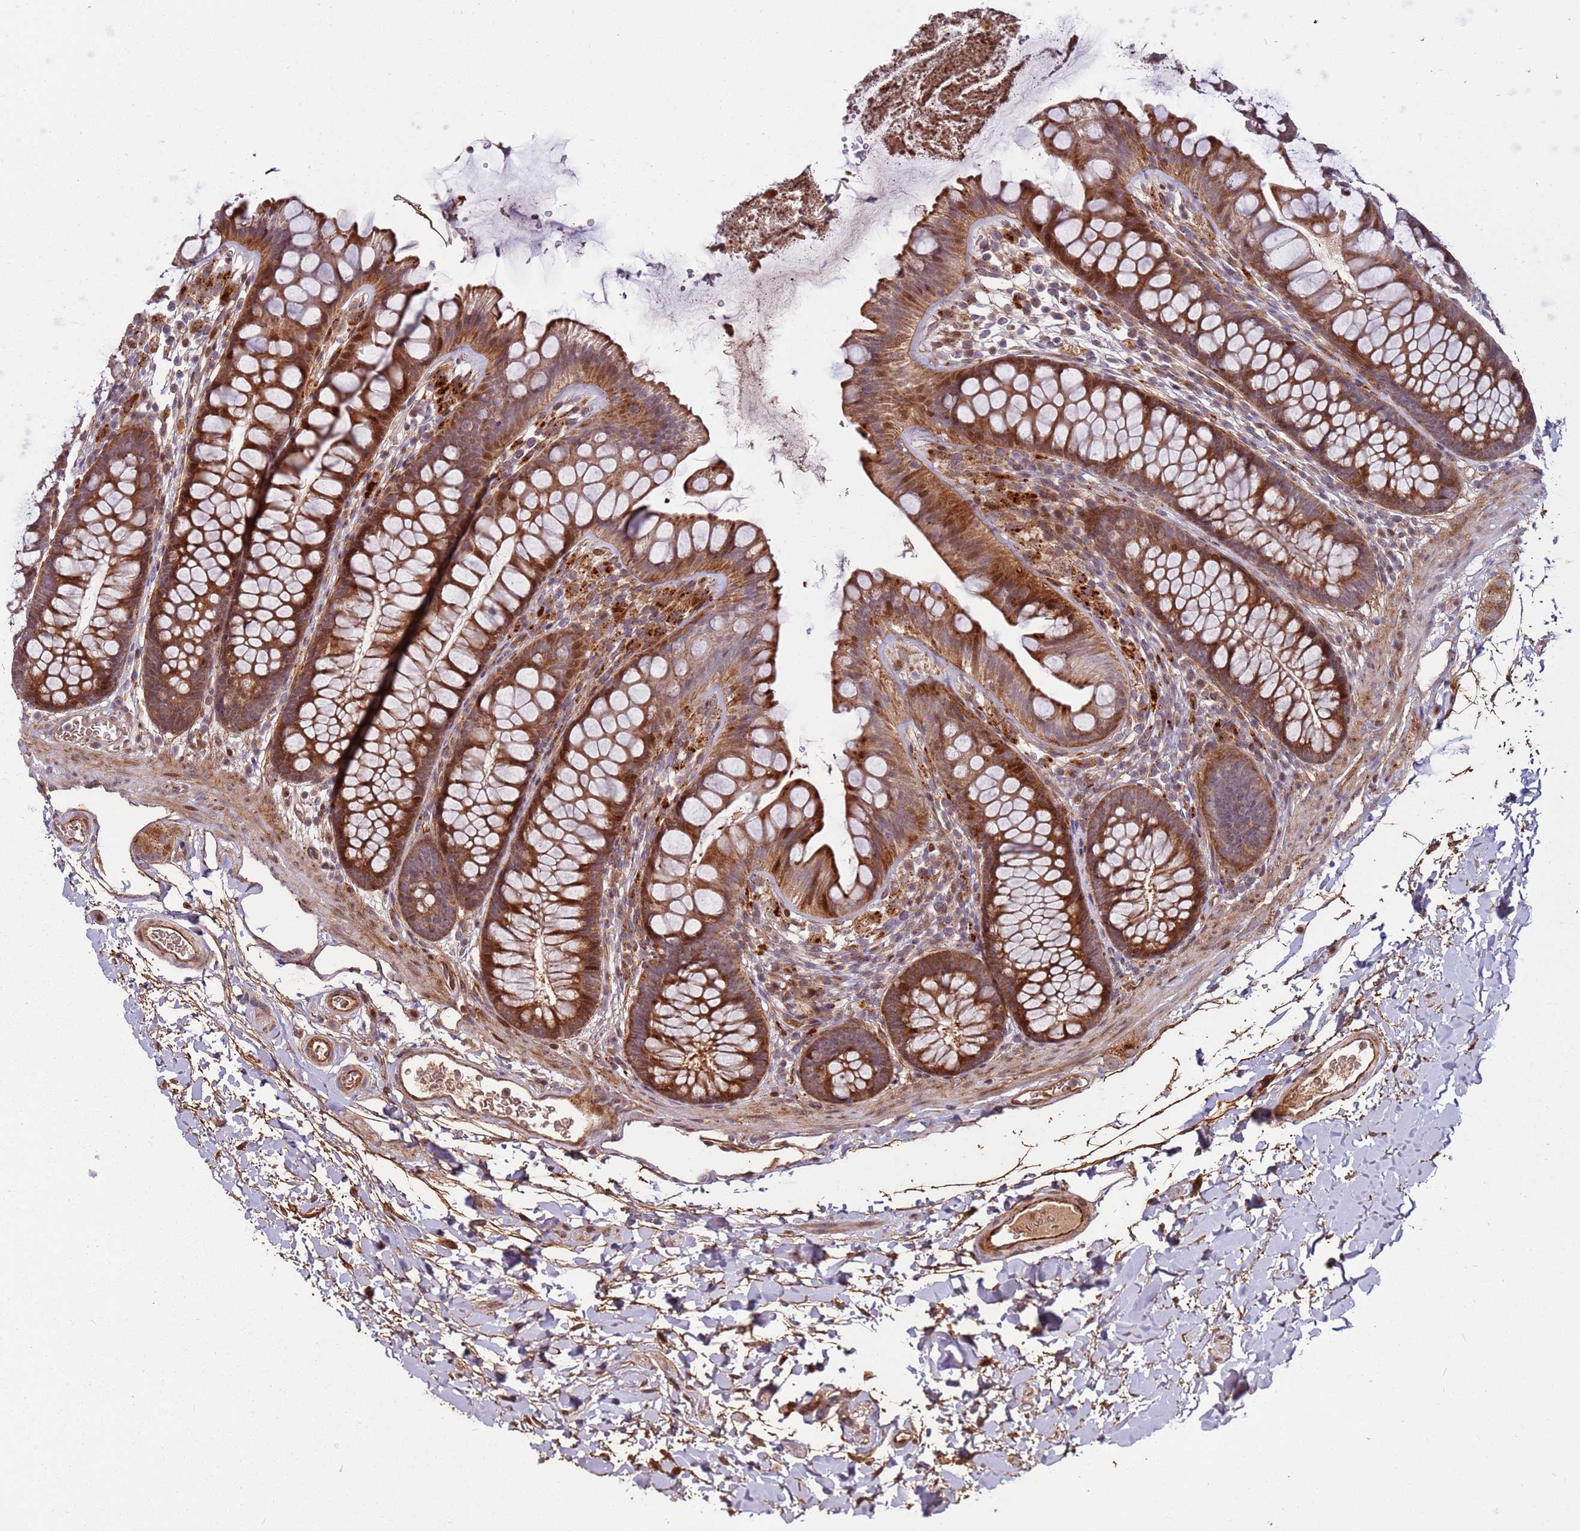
{"staining": {"intensity": "moderate", "quantity": ">75%", "location": "cytoplasmic/membranous"}, "tissue": "colon", "cell_type": "Endothelial cells", "image_type": "normal", "snomed": [{"axis": "morphology", "description": "Normal tissue, NOS"}, {"axis": "topography", "description": "Colon"}], "caption": "Immunohistochemistry histopathology image of unremarkable colon: human colon stained using IHC demonstrates medium levels of moderate protein expression localized specifically in the cytoplasmic/membranous of endothelial cells, appearing as a cytoplasmic/membranous brown color.", "gene": "RHBDL1", "patient": {"sex": "female", "age": 62}}